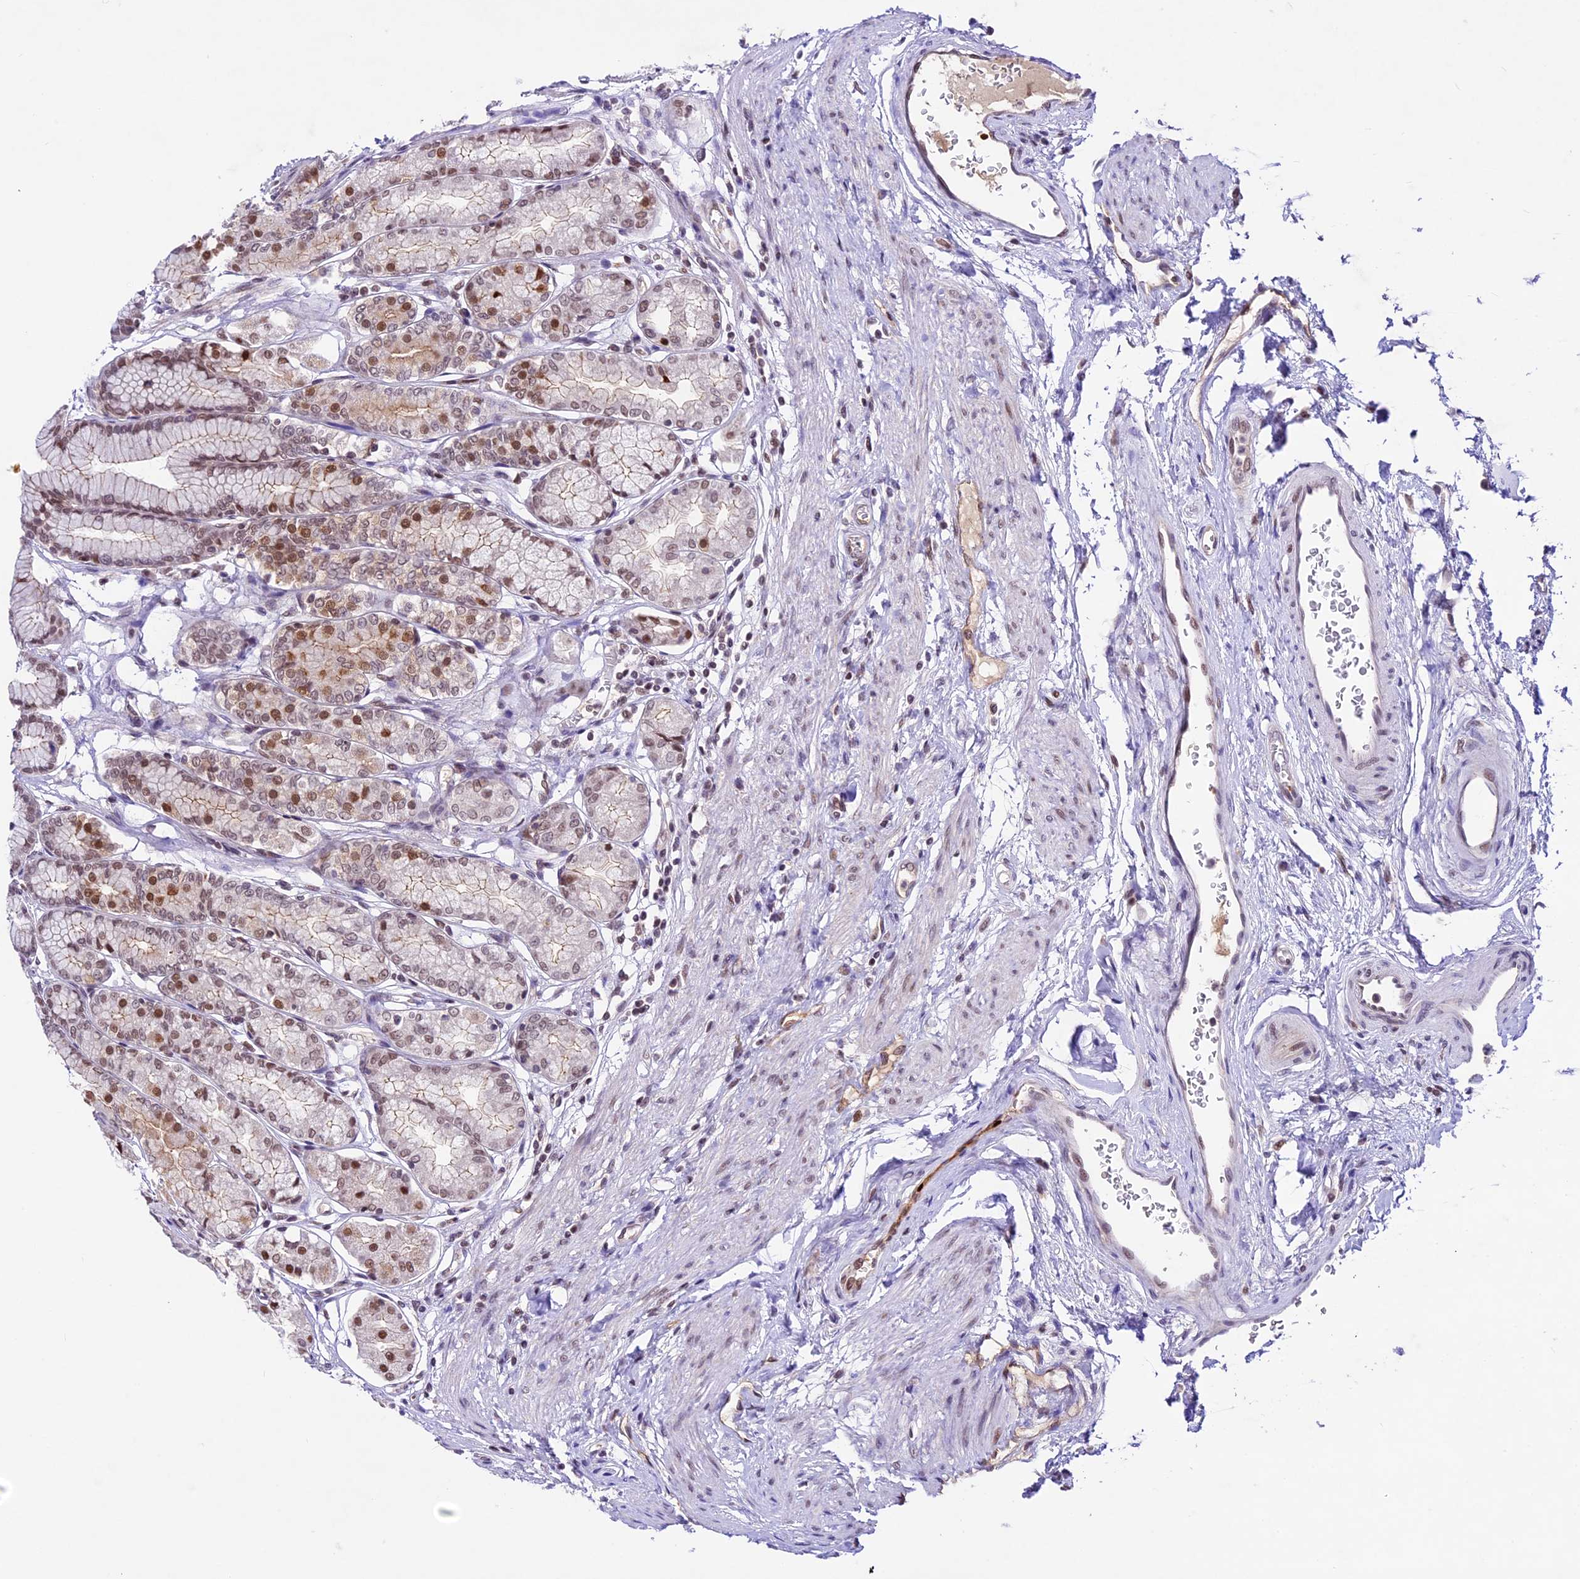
{"staining": {"intensity": "moderate", "quantity": "25%-75%", "location": "cytoplasmic/membranous,nuclear"}, "tissue": "stomach", "cell_type": "Glandular cells", "image_type": "normal", "snomed": [{"axis": "morphology", "description": "Normal tissue, NOS"}, {"axis": "morphology", "description": "Adenocarcinoma, NOS"}, {"axis": "morphology", "description": "Adenocarcinoma, High grade"}, {"axis": "topography", "description": "Stomach, upper"}, {"axis": "topography", "description": "Stomach"}], "caption": "Unremarkable stomach displays moderate cytoplasmic/membranous,nuclear expression in approximately 25%-75% of glandular cells The staining is performed using DAB (3,3'-diaminobenzidine) brown chromogen to label protein expression. The nuclei are counter-stained blue using hematoxylin..", "gene": "SHKBP1", "patient": {"sex": "female", "age": 65}}